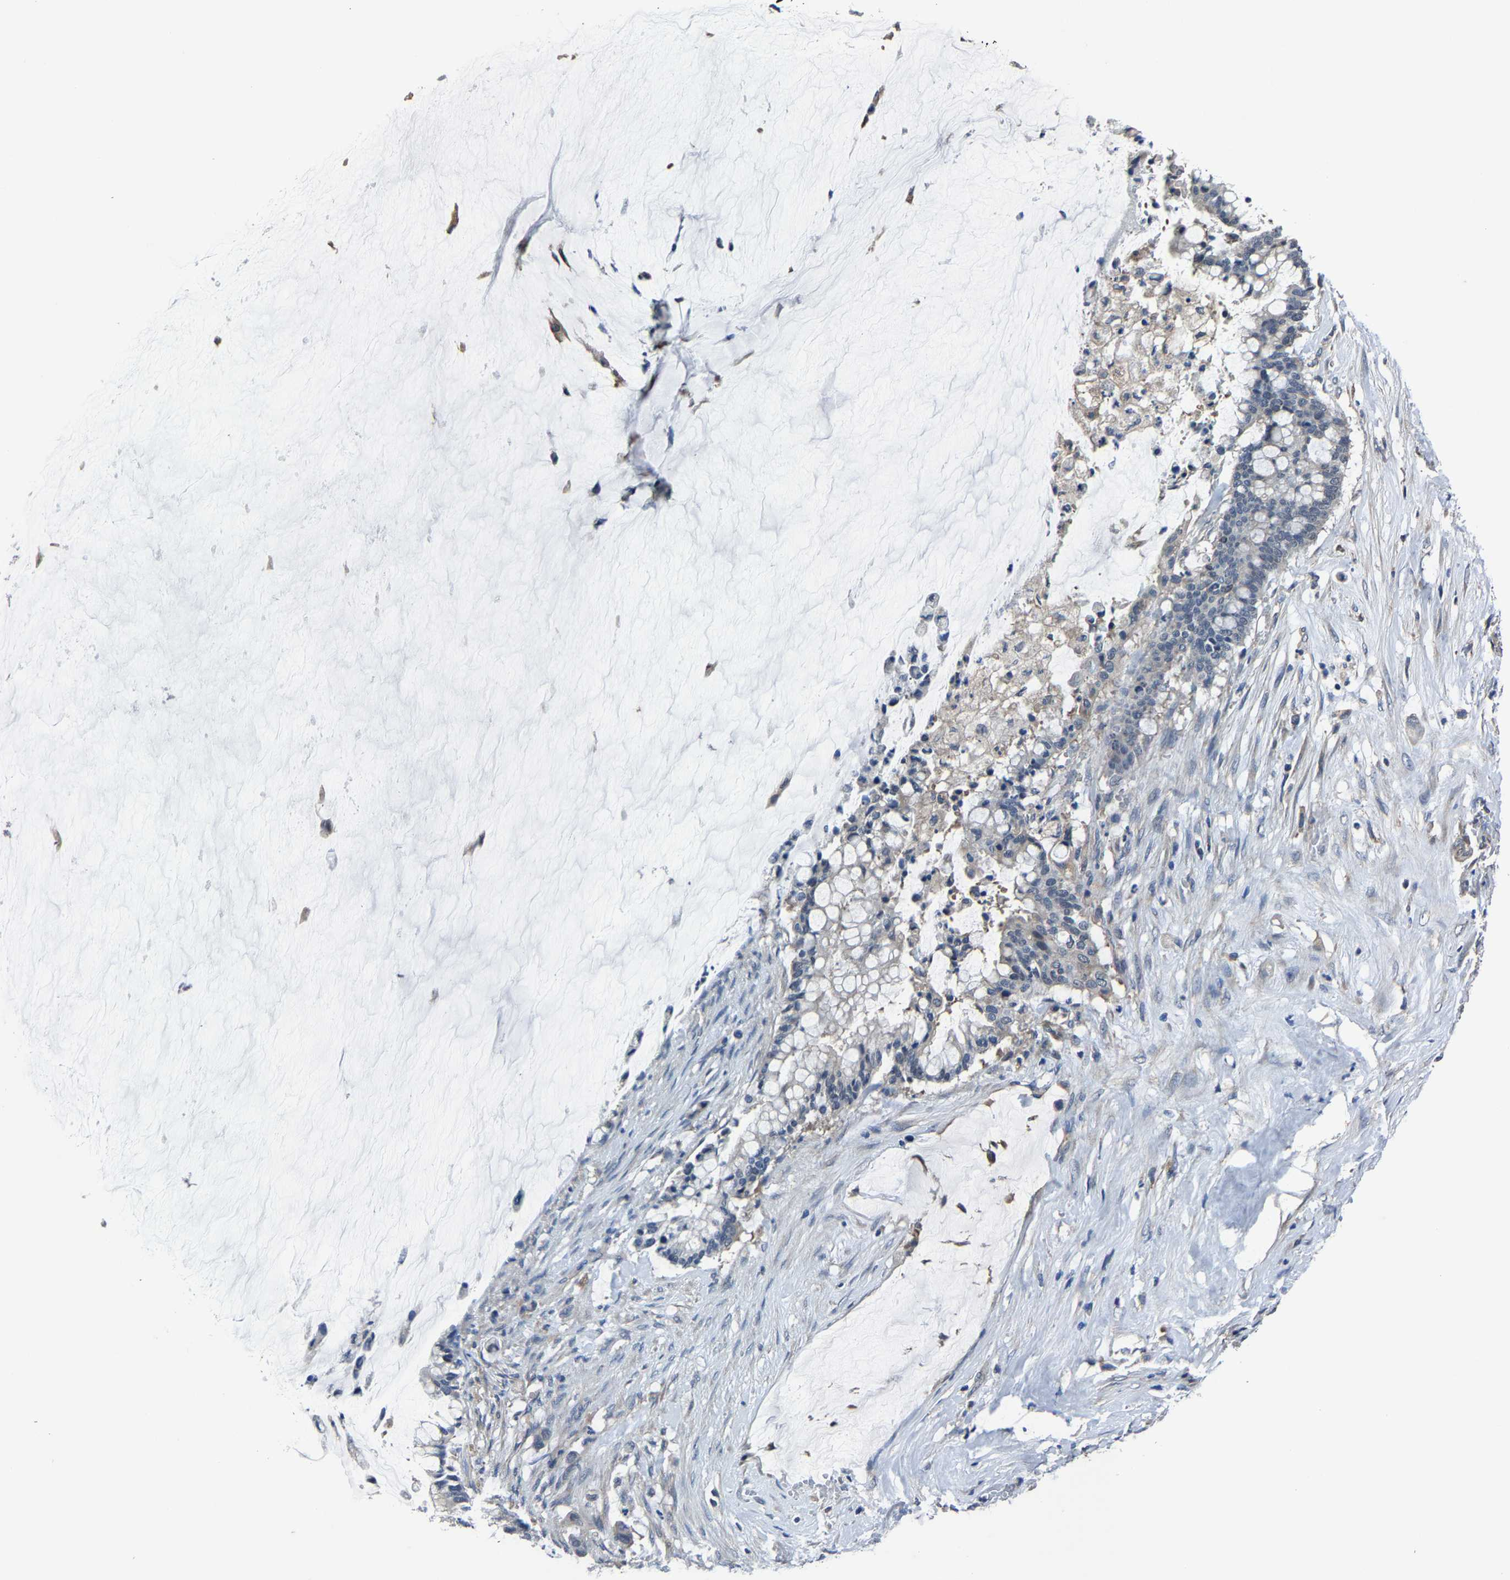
{"staining": {"intensity": "negative", "quantity": "none", "location": "none"}, "tissue": "pancreatic cancer", "cell_type": "Tumor cells", "image_type": "cancer", "snomed": [{"axis": "morphology", "description": "Adenocarcinoma, NOS"}, {"axis": "topography", "description": "Pancreas"}], "caption": "An immunohistochemistry (IHC) micrograph of pancreatic adenocarcinoma is shown. There is no staining in tumor cells of pancreatic adenocarcinoma. (Stains: DAB (3,3'-diaminobenzidine) immunohistochemistry (IHC) with hematoxylin counter stain, Microscopy: brightfield microscopy at high magnification).", "gene": "STRBP", "patient": {"sex": "male", "age": 41}}